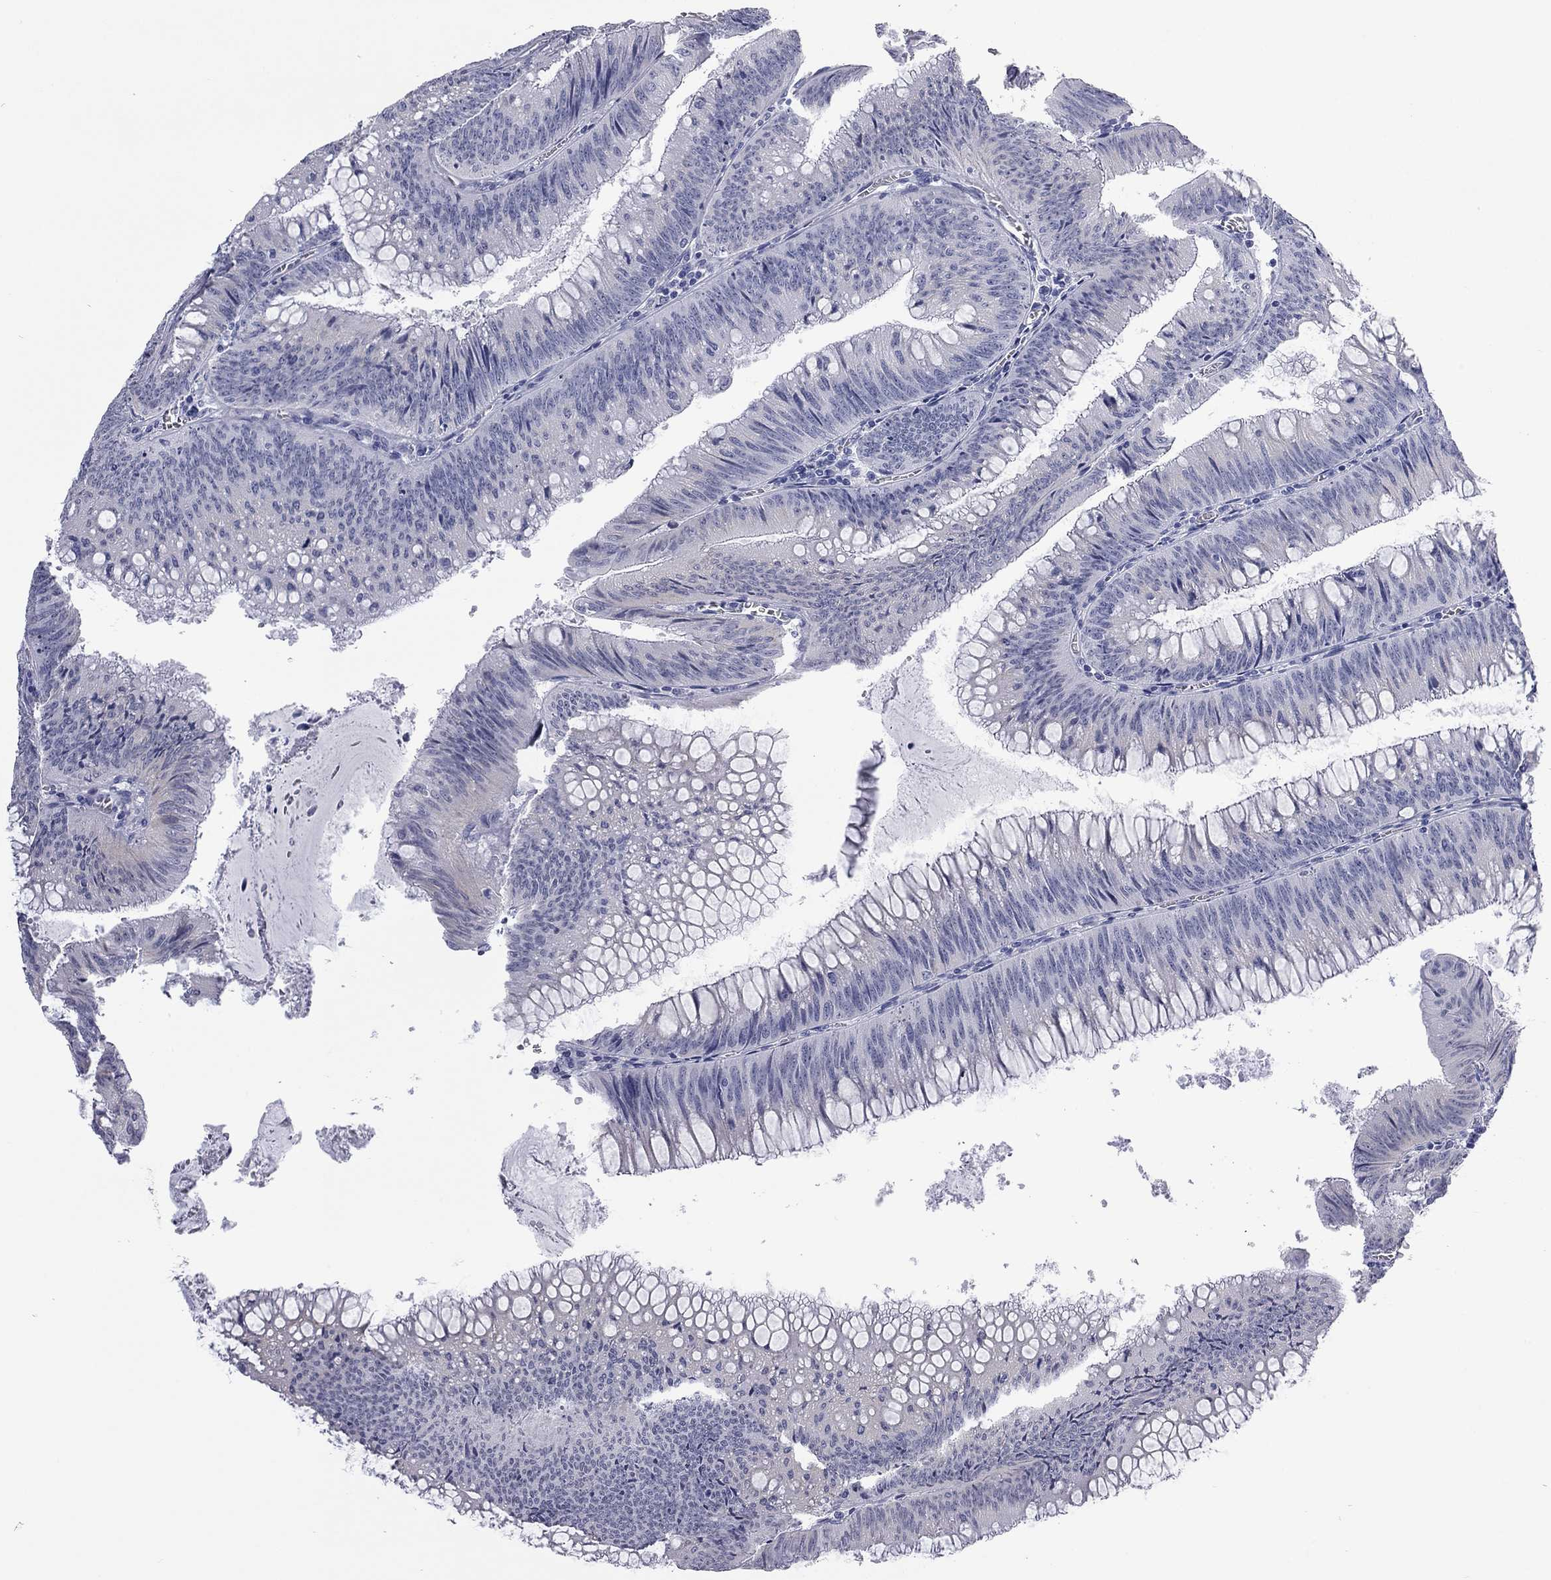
{"staining": {"intensity": "negative", "quantity": "none", "location": "none"}, "tissue": "colorectal cancer", "cell_type": "Tumor cells", "image_type": "cancer", "snomed": [{"axis": "morphology", "description": "Adenocarcinoma, NOS"}, {"axis": "topography", "description": "Rectum"}], "caption": "Immunohistochemistry (IHC) image of neoplastic tissue: human colorectal cancer stained with DAB shows no significant protein staining in tumor cells.", "gene": "AK8", "patient": {"sex": "female", "age": 72}}